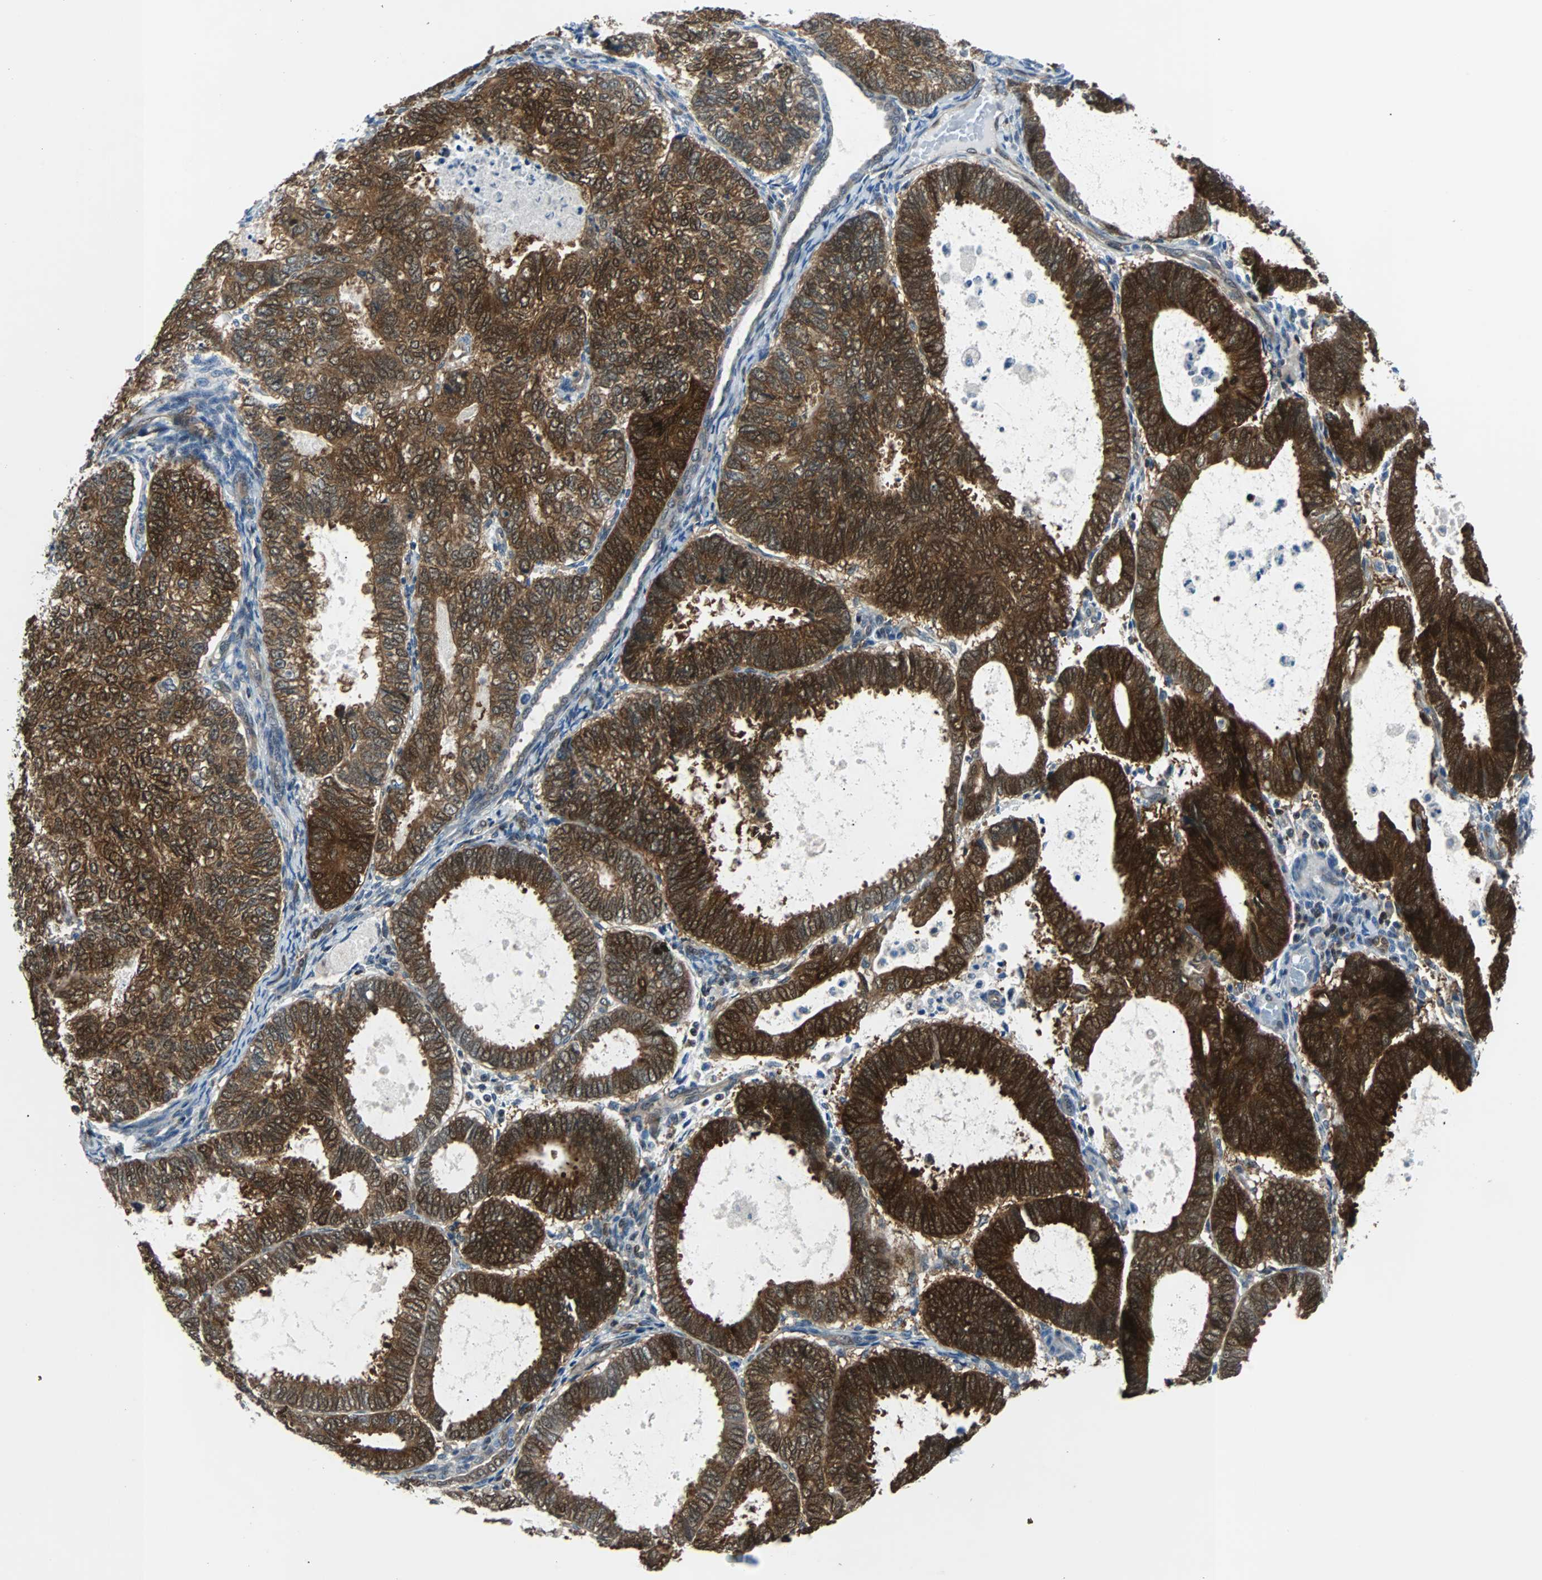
{"staining": {"intensity": "strong", "quantity": ">75%", "location": "cytoplasmic/membranous,nuclear"}, "tissue": "endometrial cancer", "cell_type": "Tumor cells", "image_type": "cancer", "snomed": [{"axis": "morphology", "description": "Adenocarcinoma, NOS"}, {"axis": "topography", "description": "Uterus"}], "caption": "IHC image of human endometrial cancer stained for a protein (brown), which displays high levels of strong cytoplasmic/membranous and nuclear expression in approximately >75% of tumor cells.", "gene": "MAP2K6", "patient": {"sex": "female", "age": 60}}